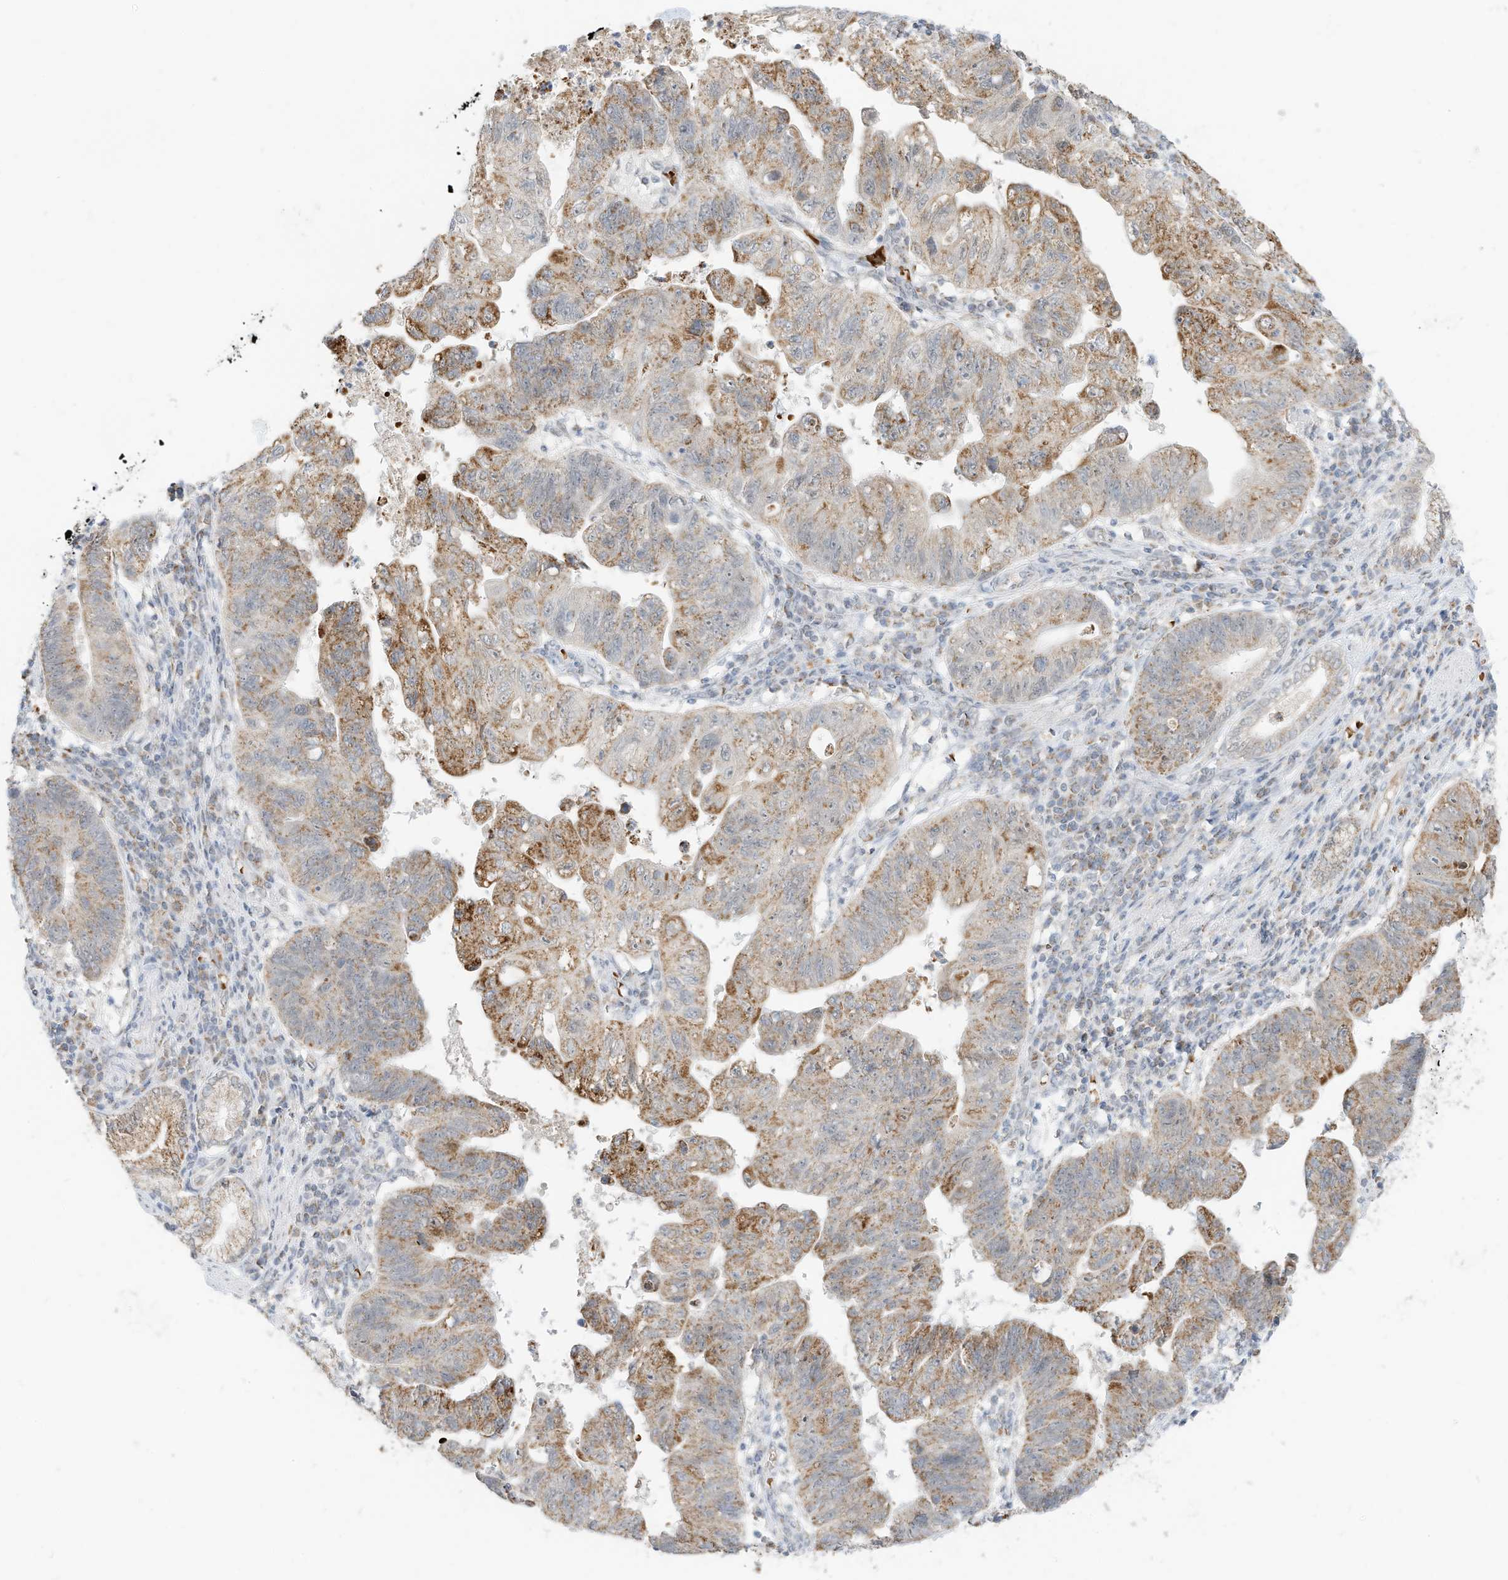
{"staining": {"intensity": "moderate", "quantity": ">75%", "location": "cytoplasmic/membranous"}, "tissue": "stomach cancer", "cell_type": "Tumor cells", "image_type": "cancer", "snomed": [{"axis": "morphology", "description": "Adenocarcinoma, NOS"}, {"axis": "topography", "description": "Stomach"}], "caption": "A micrograph of human stomach adenocarcinoma stained for a protein displays moderate cytoplasmic/membranous brown staining in tumor cells.", "gene": "MTUS2", "patient": {"sex": "male", "age": 59}}